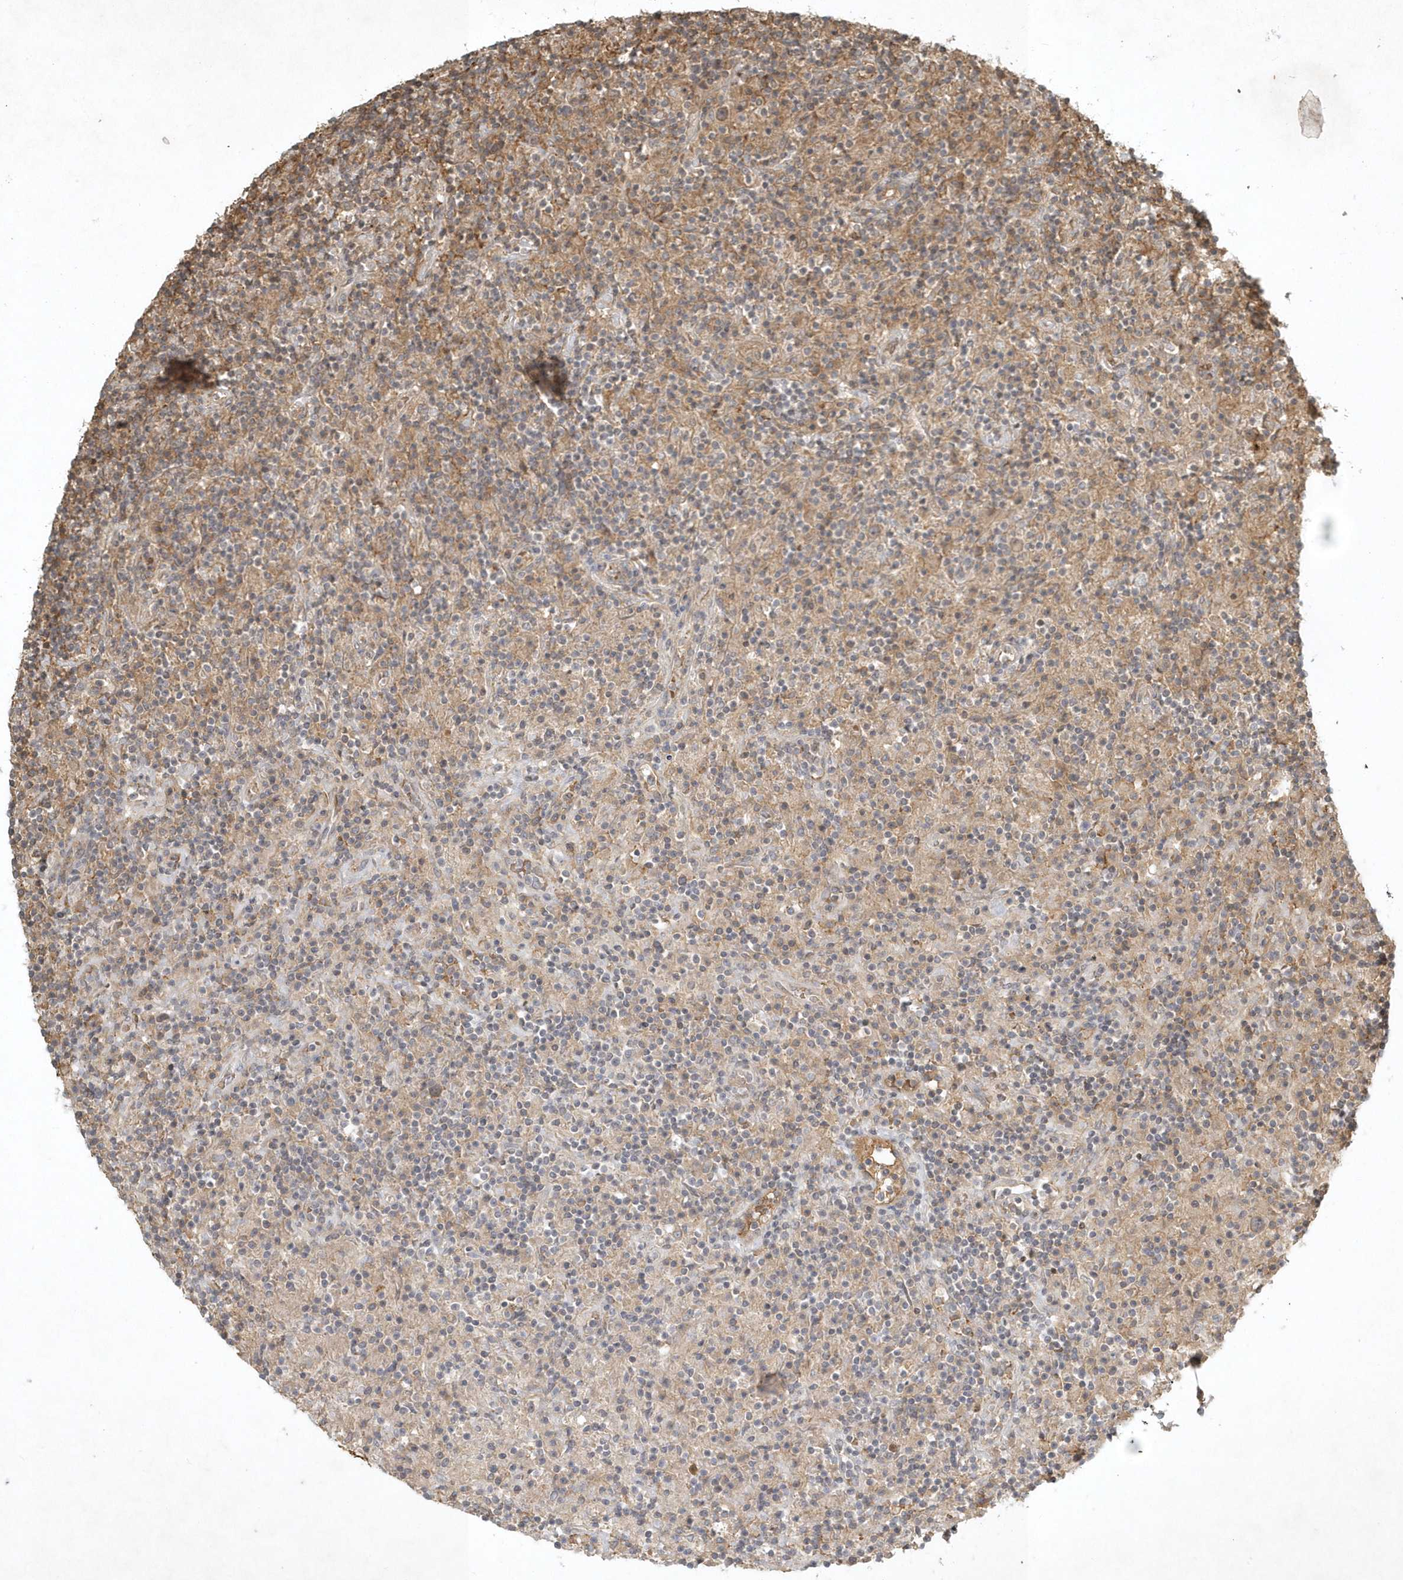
{"staining": {"intensity": "weak", "quantity": "<25%", "location": "cytoplasmic/membranous"}, "tissue": "lymphoma", "cell_type": "Tumor cells", "image_type": "cancer", "snomed": [{"axis": "morphology", "description": "Hodgkin's disease, NOS"}, {"axis": "topography", "description": "Lymph node"}], "caption": "Histopathology image shows no protein expression in tumor cells of Hodgkin's disease tissue.", "gene": "TNFAIP6", "patient": {"sex": "male", "age": 70}}